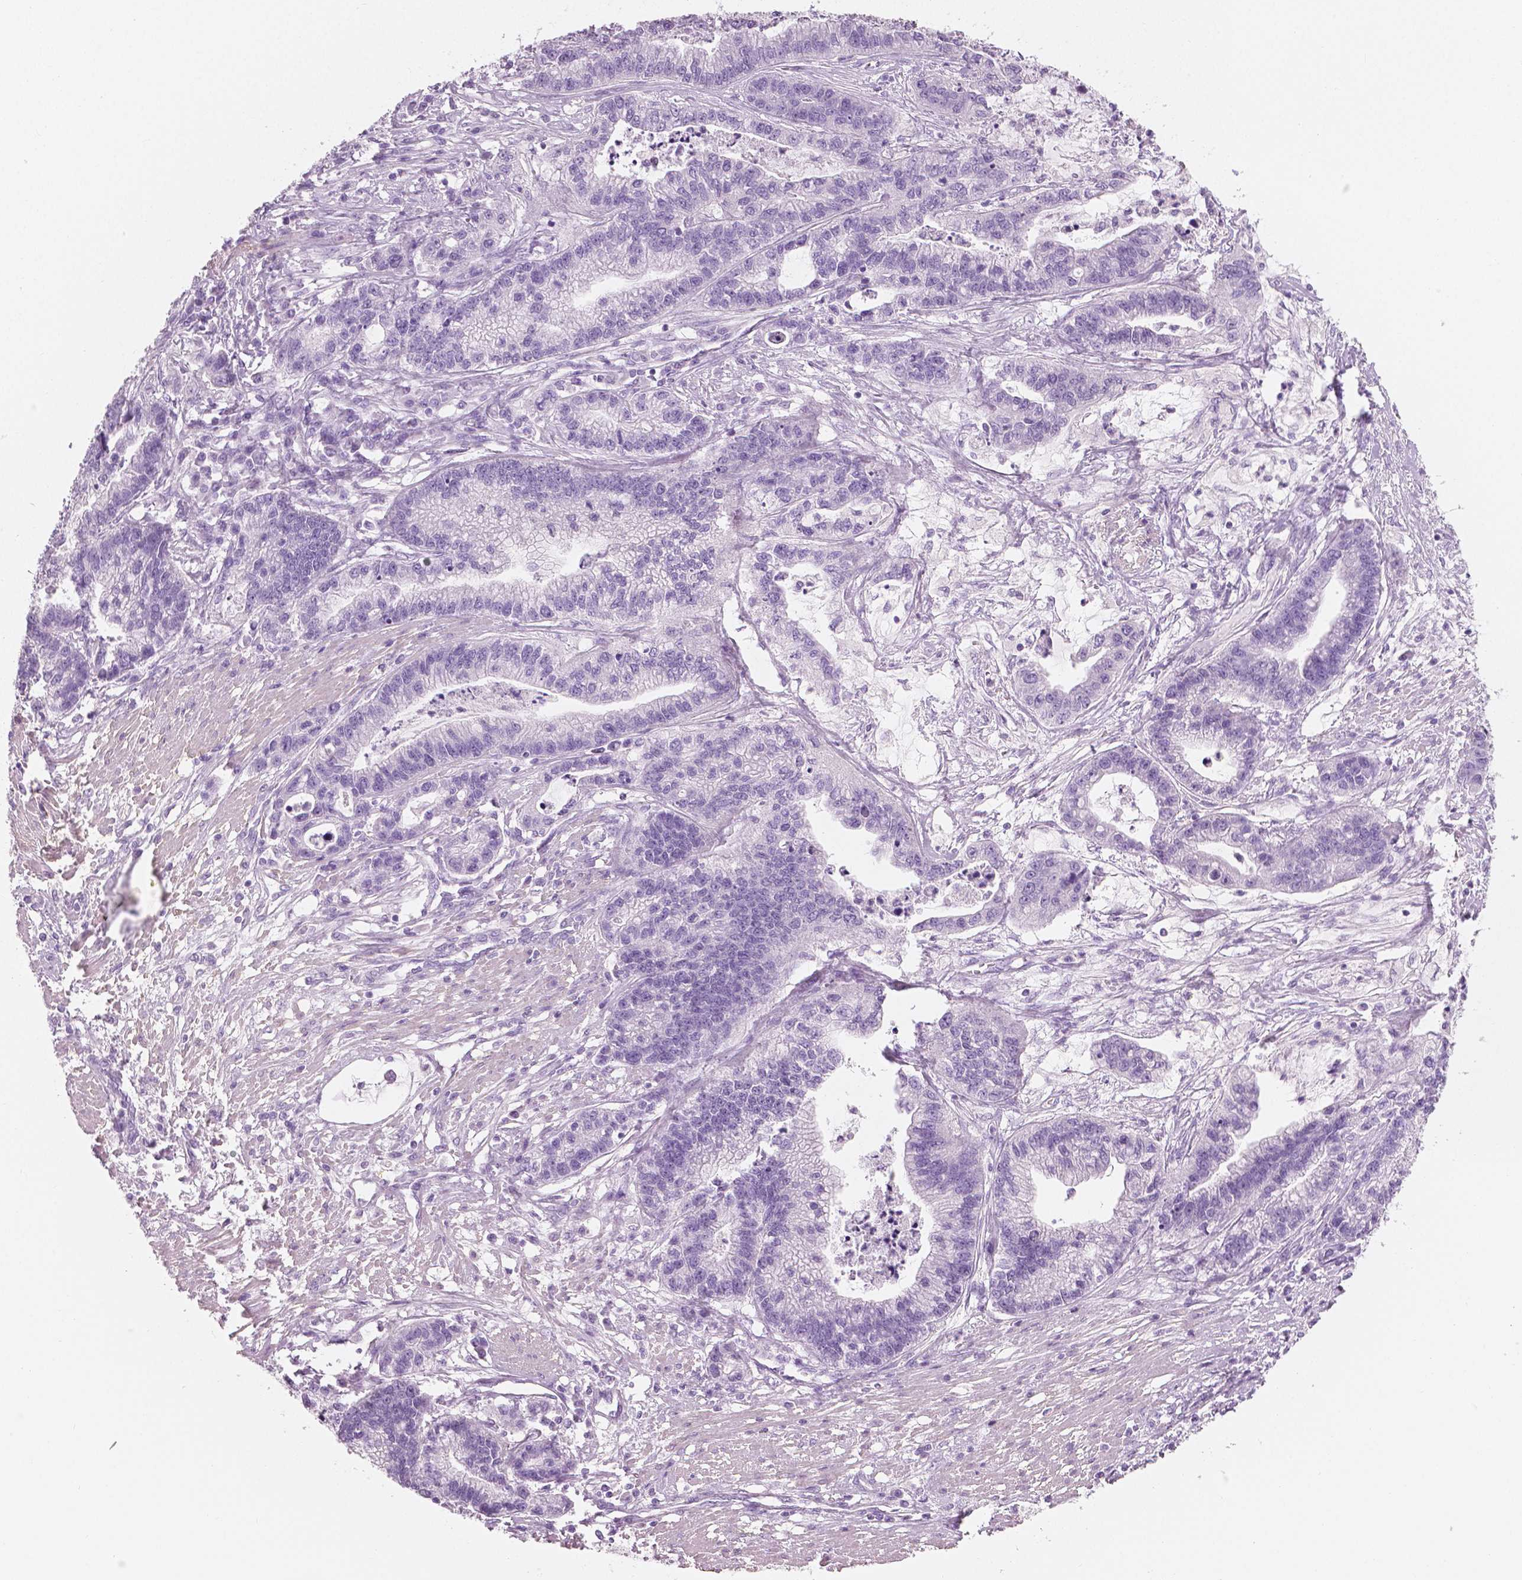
{"staining": {"intensity": "negative", "quantity": "none", "location": "none"}, "tissue": "stomach cancer", "cell_type": "Tumor cells", "image_type": "cancer", "snomed": [{"axis": "morphology", "description": "Adenocarcinoma, NOS"}, {"axis": "topography", "description": "Stomach"}], "caption": "High power microscopy photomicrograph of an immunohistochemistry (IHC) micrograph of adenocarcinoma (stomach), revealing no significant positivity in tumor cells.", "gene": "PLIN4", "patient": {"sex": "male", "age": 83}}